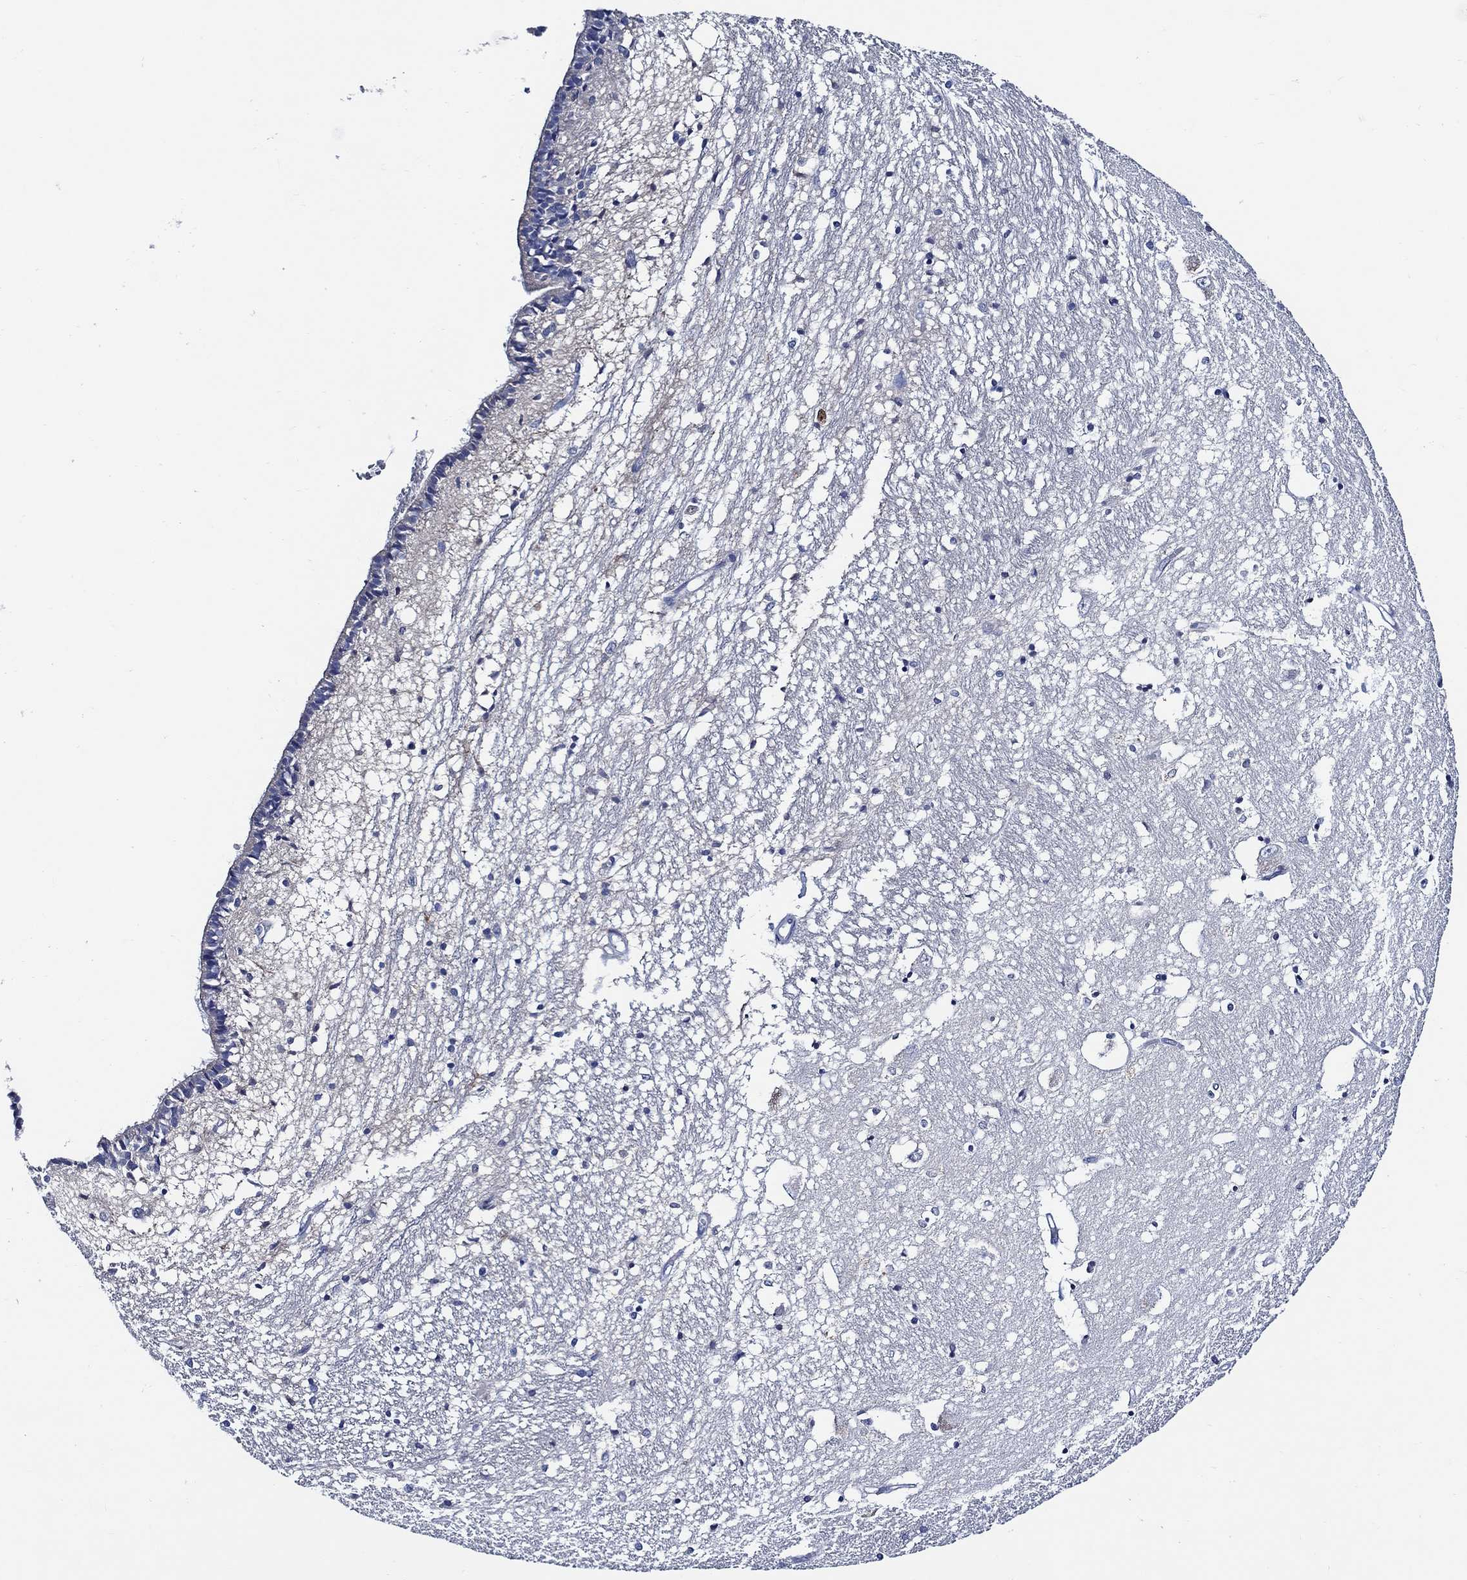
{"staining": {"intensity": "negative", "quantity": "none", "location": "none"}, "tissue": "caudate", "cell_type": "Glial cells", "image_type": "normal", "snomed": [{"axis": "morphology", "description": "Normal tissue, NOS"}, {"axis": "topography", "description": "Lateral ventricle wall"}], "caption": "This is a micrograph of IHC staining of normal caudate, which shows no positivity in glial cells.", "gene": "SKOR1", "patient": {"sex": "female", "age": 71}}